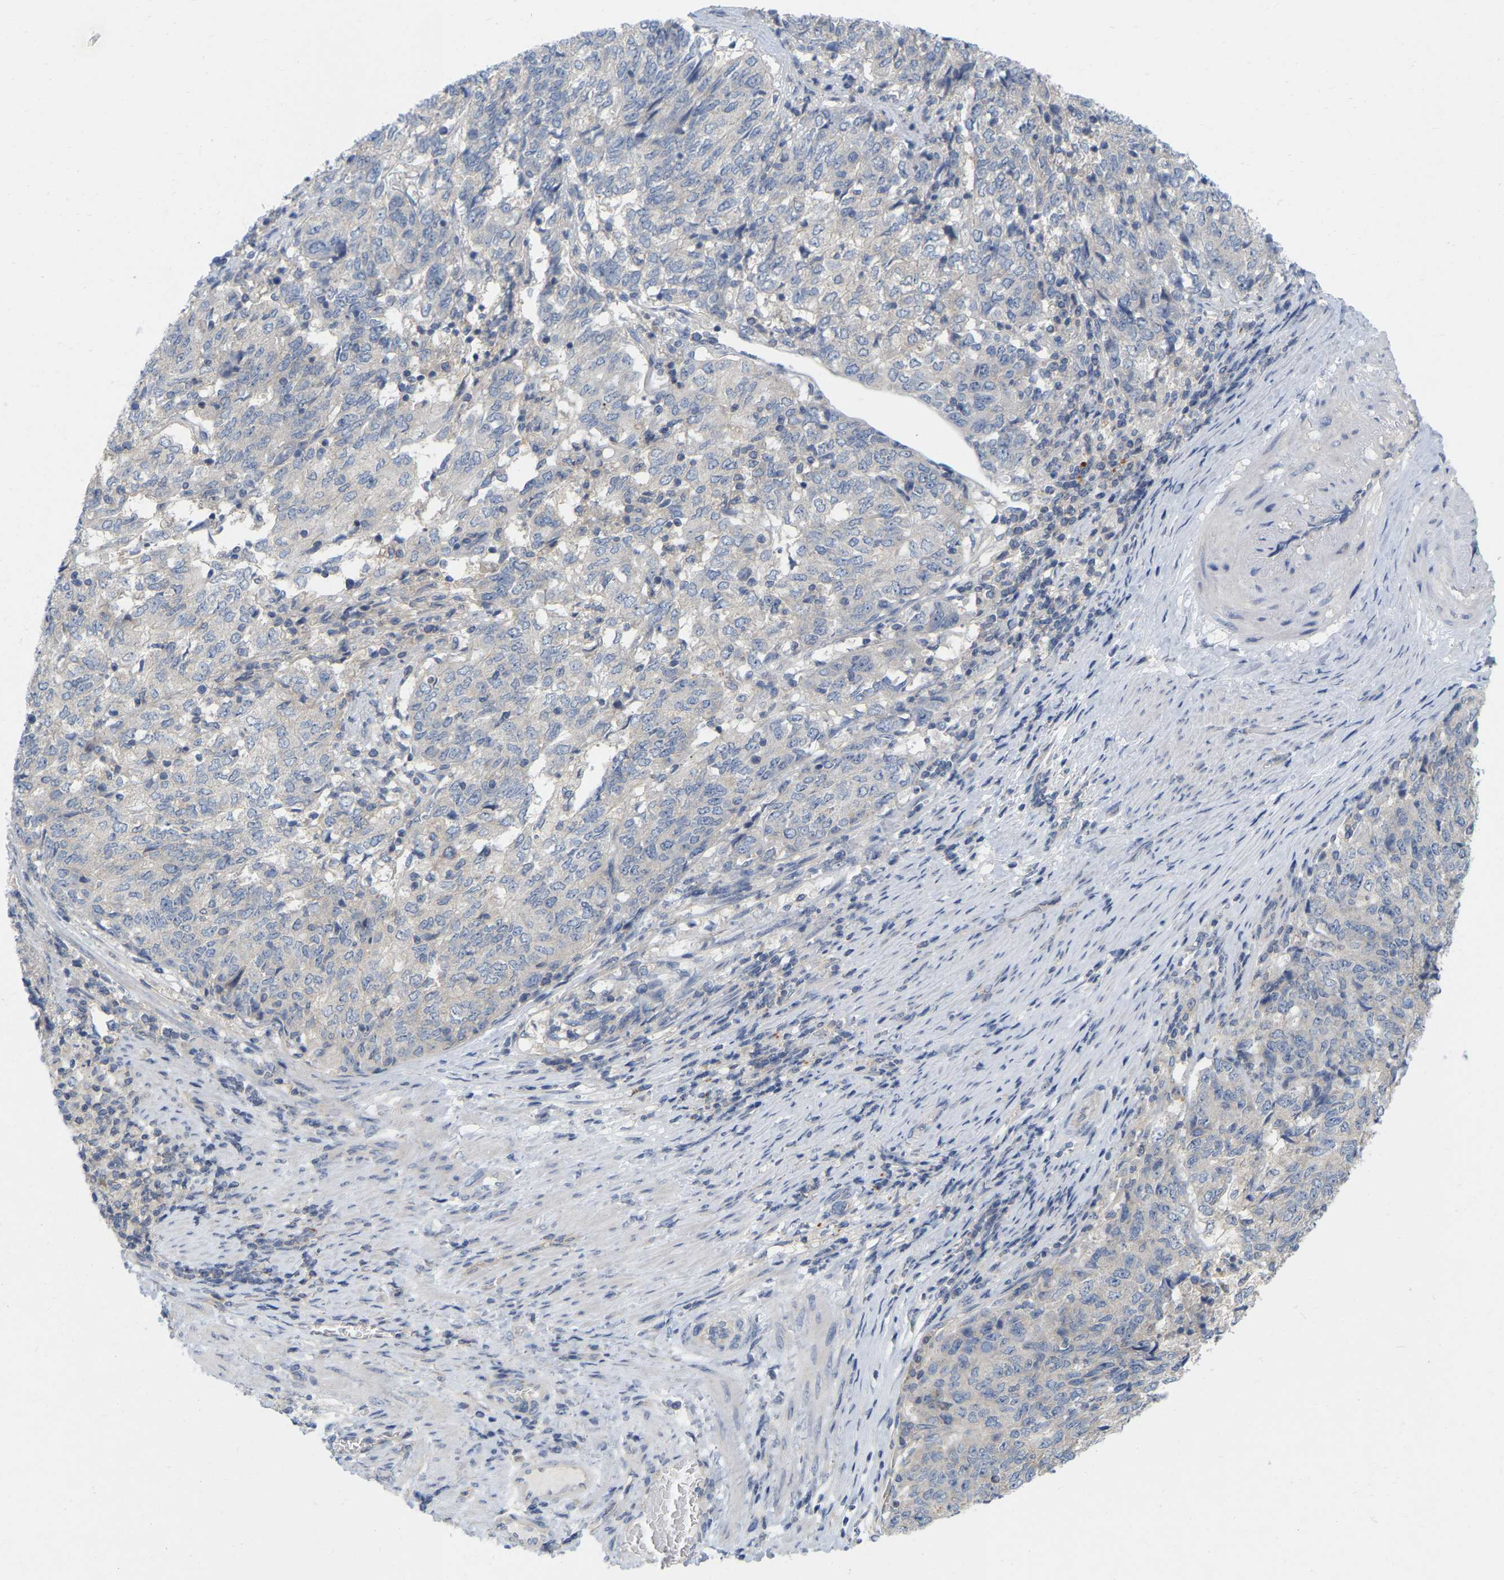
{"staining": {"intensity": "negative", "quantity": "none", "location": "none"}, "tissue": "endometrial cancer", "cell_type": "Tumor cells", "image_type": "cancer", "snomed": [{"axis": "morphology", "description": "Adenocarcinoma, NOS"}, {"axis": "topography", "description": "Endometrium"}], "caption": "Endometrial cancer (adenocarcinoma) was stained to show a protein in brown. There is no significant positivity in tumor cells.", "gene": "WIPI2", "patient": {"sex": "female", "age": 80}}